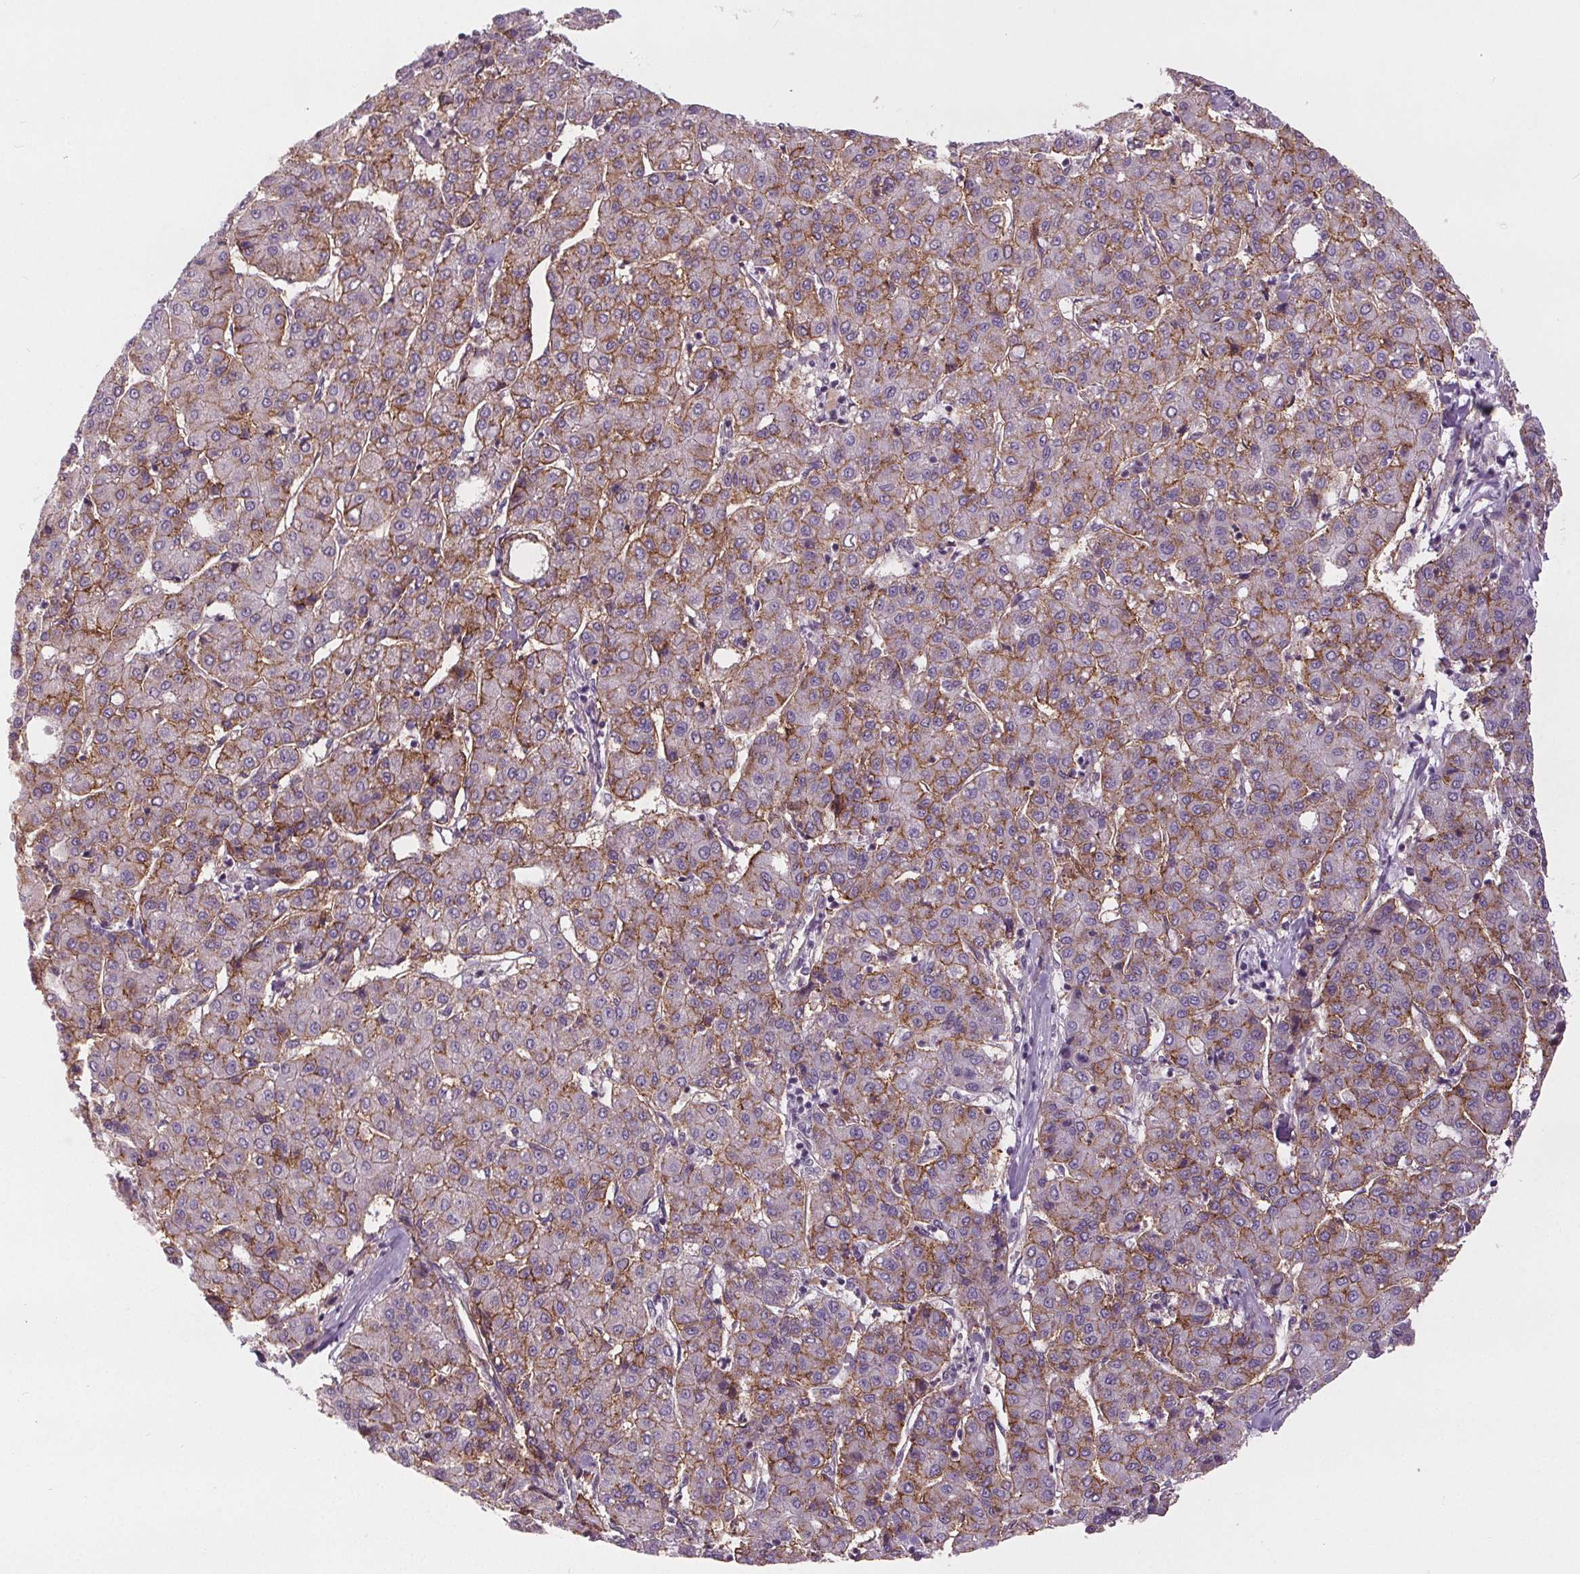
{"staining": {"intensity": "moderate", "quantity": "25%-75%", "location": "cytoplasmic/membranous"}, "tissue": "liver cancer", "cell_type": "Tumor cells", "image_type": "cancer", "snomed": [{"axis": "morphology", "description": "Carcinoma, Hepatocellular, NOS"}, {"axis": "topography", "description": "Liver"}], "caption": "Liver hepatocellular carcinoma stained for a protein (brown) displays moderate cytoplasmic/membranous positive positivity in about 25%-75% of tumor cells.", "gene": "ATP1A1", "patient": {"sex": "male", "age": 65}}